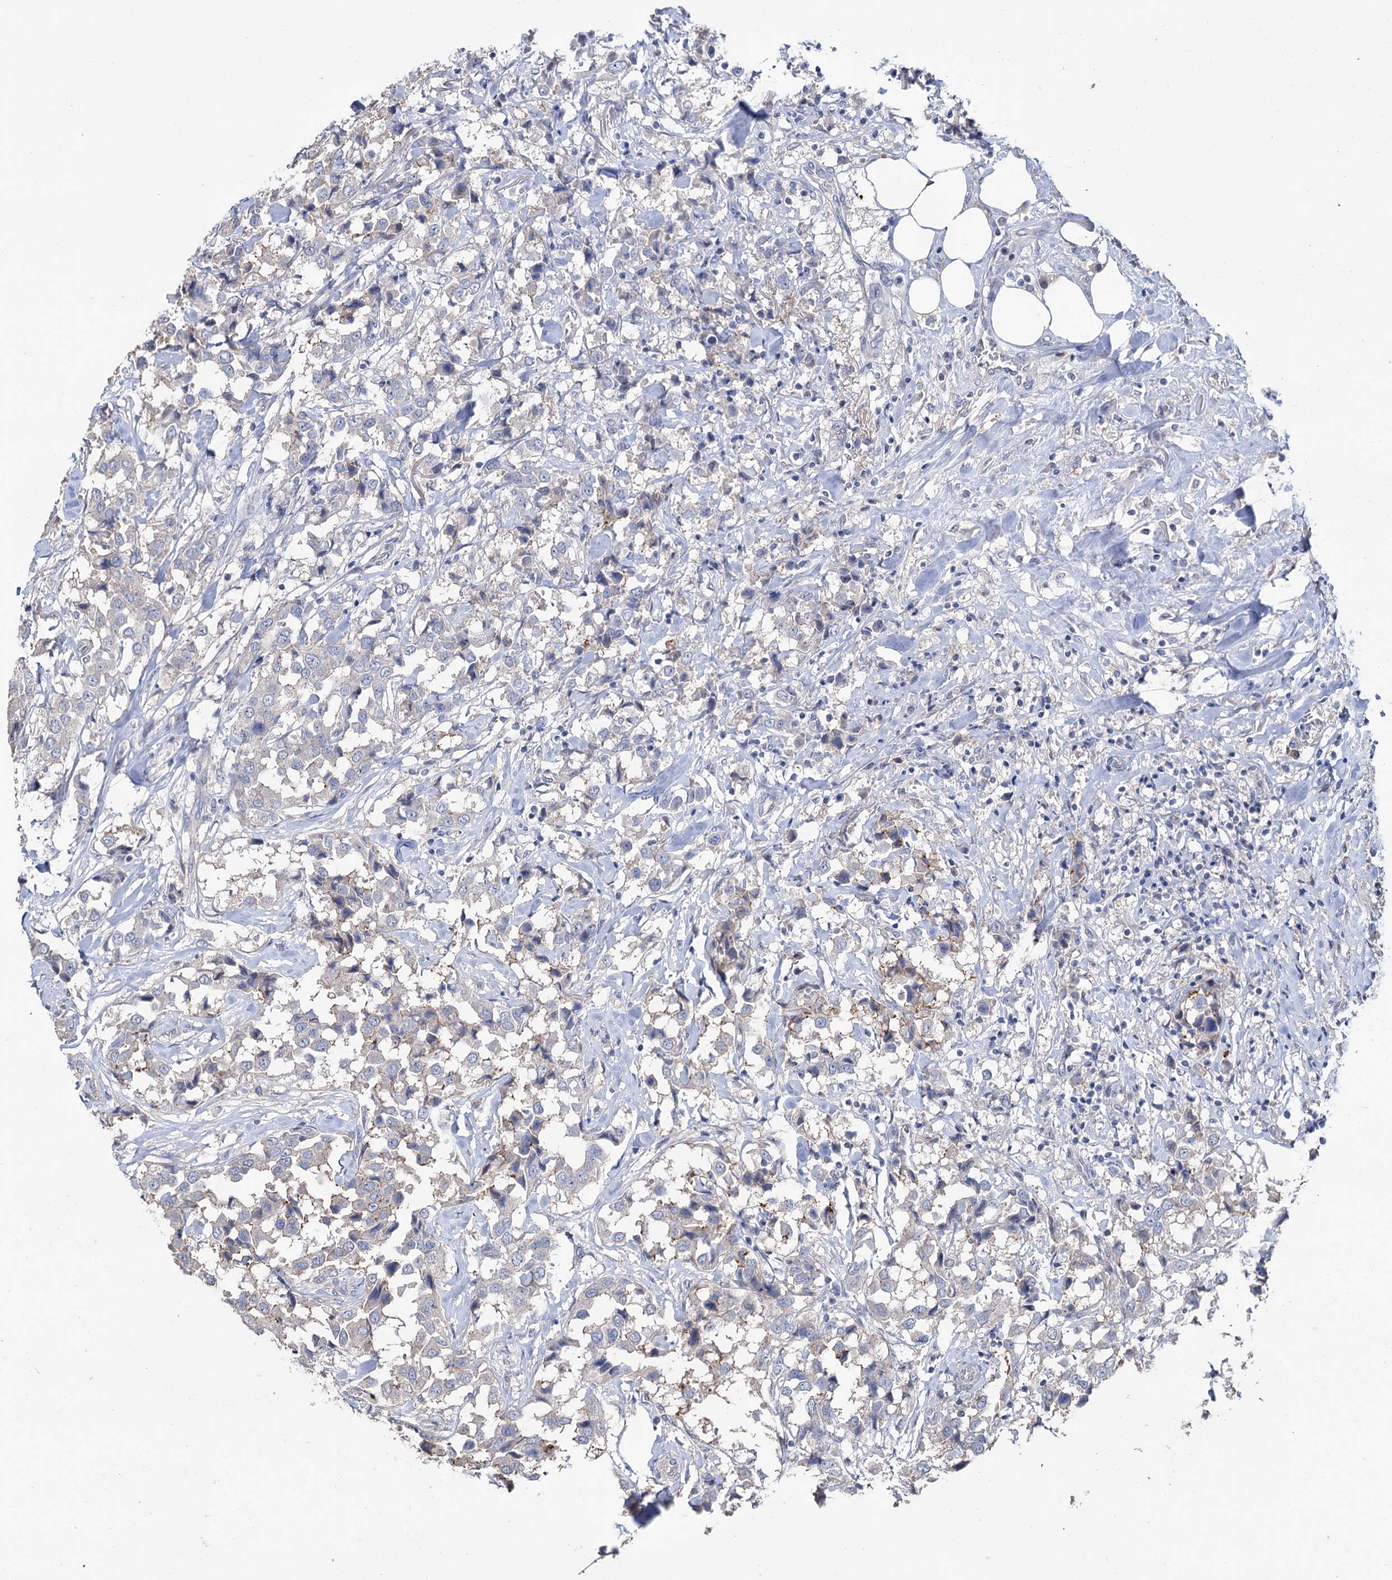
{"staining": {"intensity": "negative", "quantity": "none", "location": "none"}, "tissue": "breast cancer", "cell_type": "Tumor cells", "image_type": "cancer", "snomed": [{"axis": "morphology", "description": "Duct carcinoma"}, {"axis": "topography", "description": "Breast"}], "caption": "Histopathology image shows no significant protein staining in tumor cells of breast invasive ductal carcinoma.", "gene": "EPB41L5", "patient": {"sex": "female", "age": 80}}